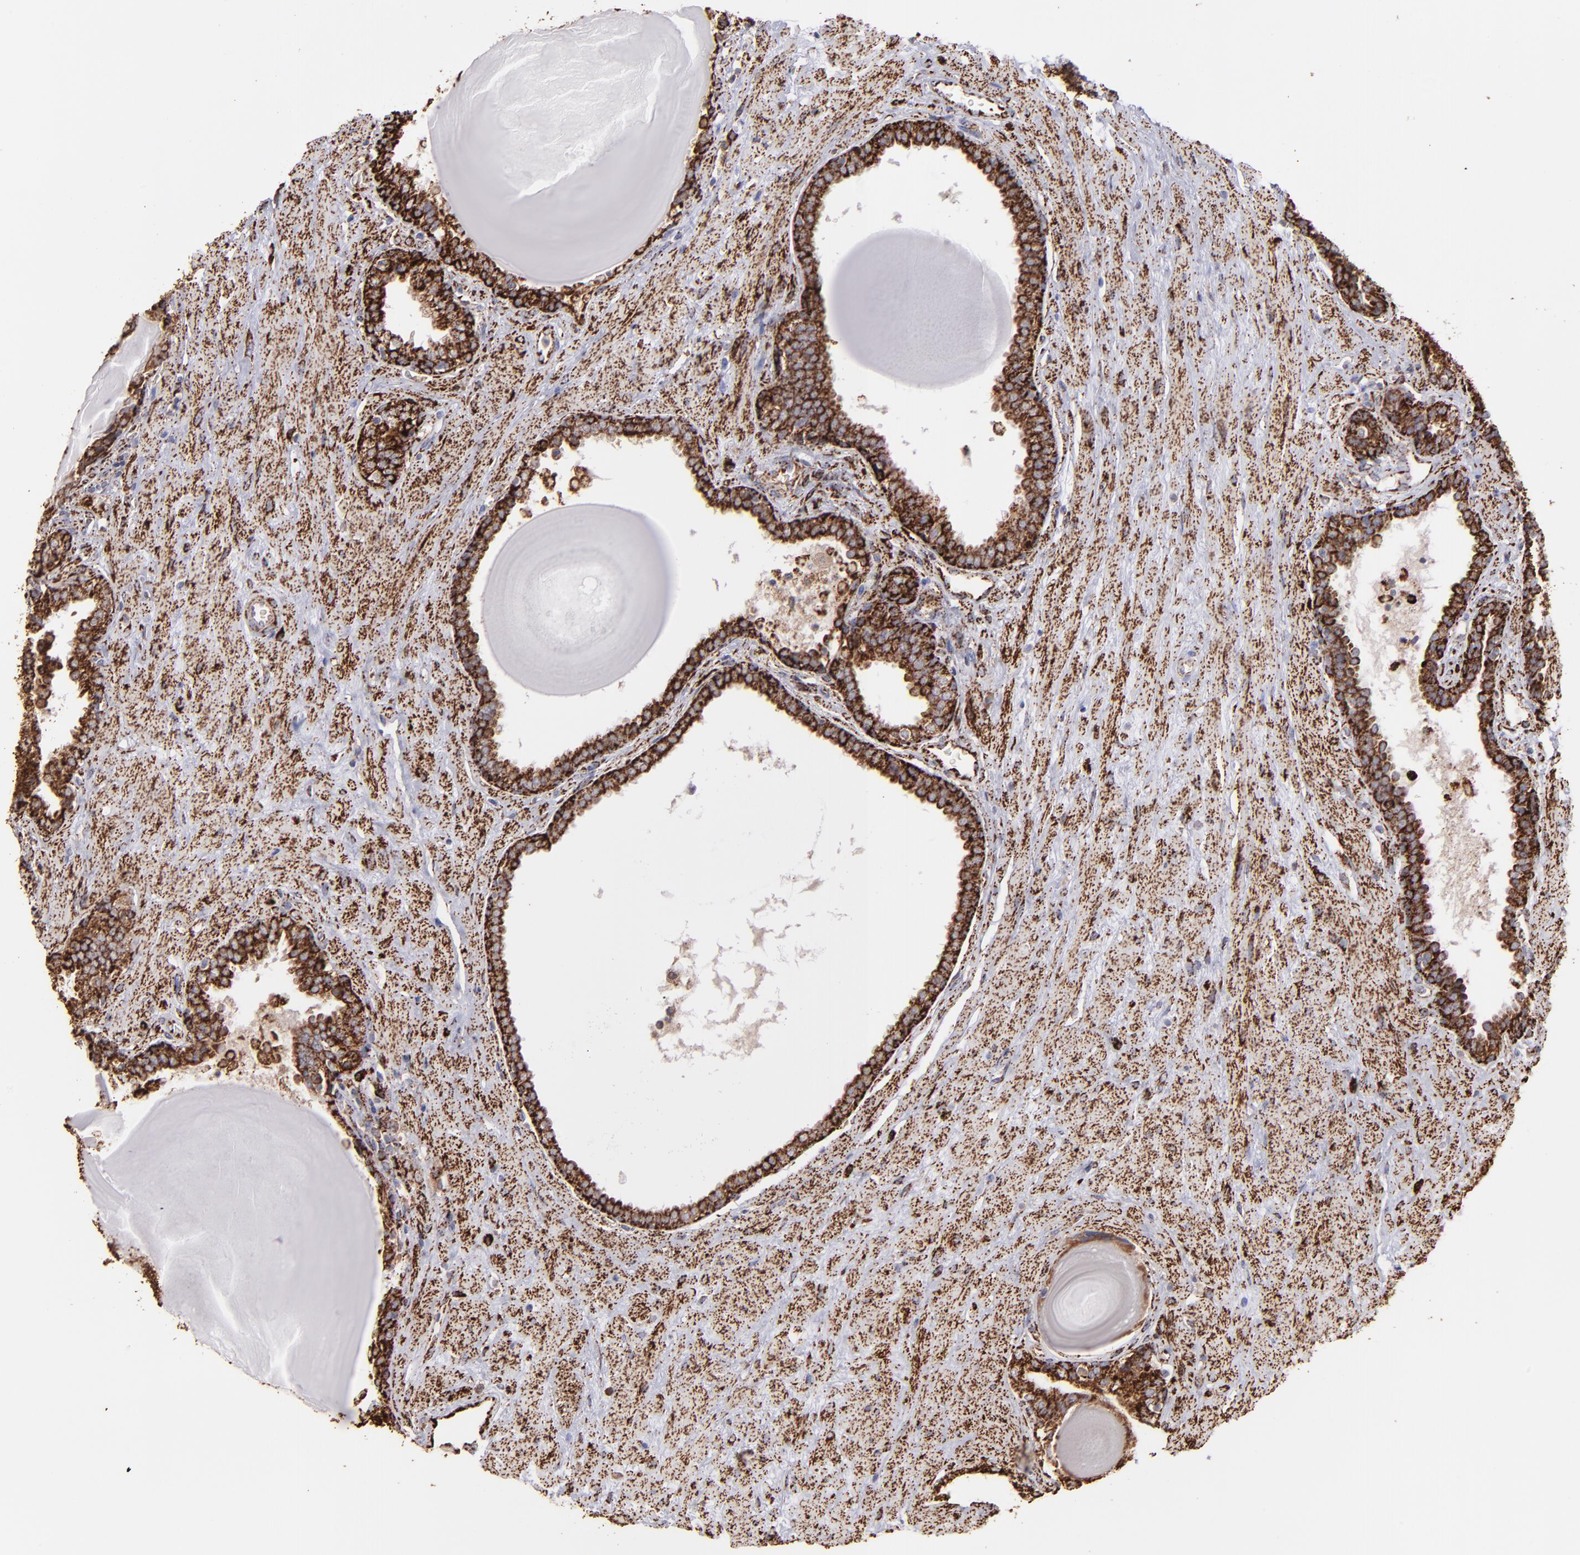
{"staining": {"intensity": "strong", "quantity": ">75%", "location": "cytoplasmic/membranous"}, "tissue": "prostate", "cell_type": "Glandular cells", "image_type": "normal", "snomed": [{"axis": "morphology", "description": "Normal tissue, NOS"}, {"axis": "topography", "description": "Prostate"}], "caption": "Protein staining of benign prostate displays strong cytoplasmic/membranous staining in approximately >75% of glandular cells. Immunohistochemistry (ihc) stains the protein of interest in brown and the nuclei are stained blue.", "gene": "MAOB", "patient": {"sex": "male", "age": 51}}